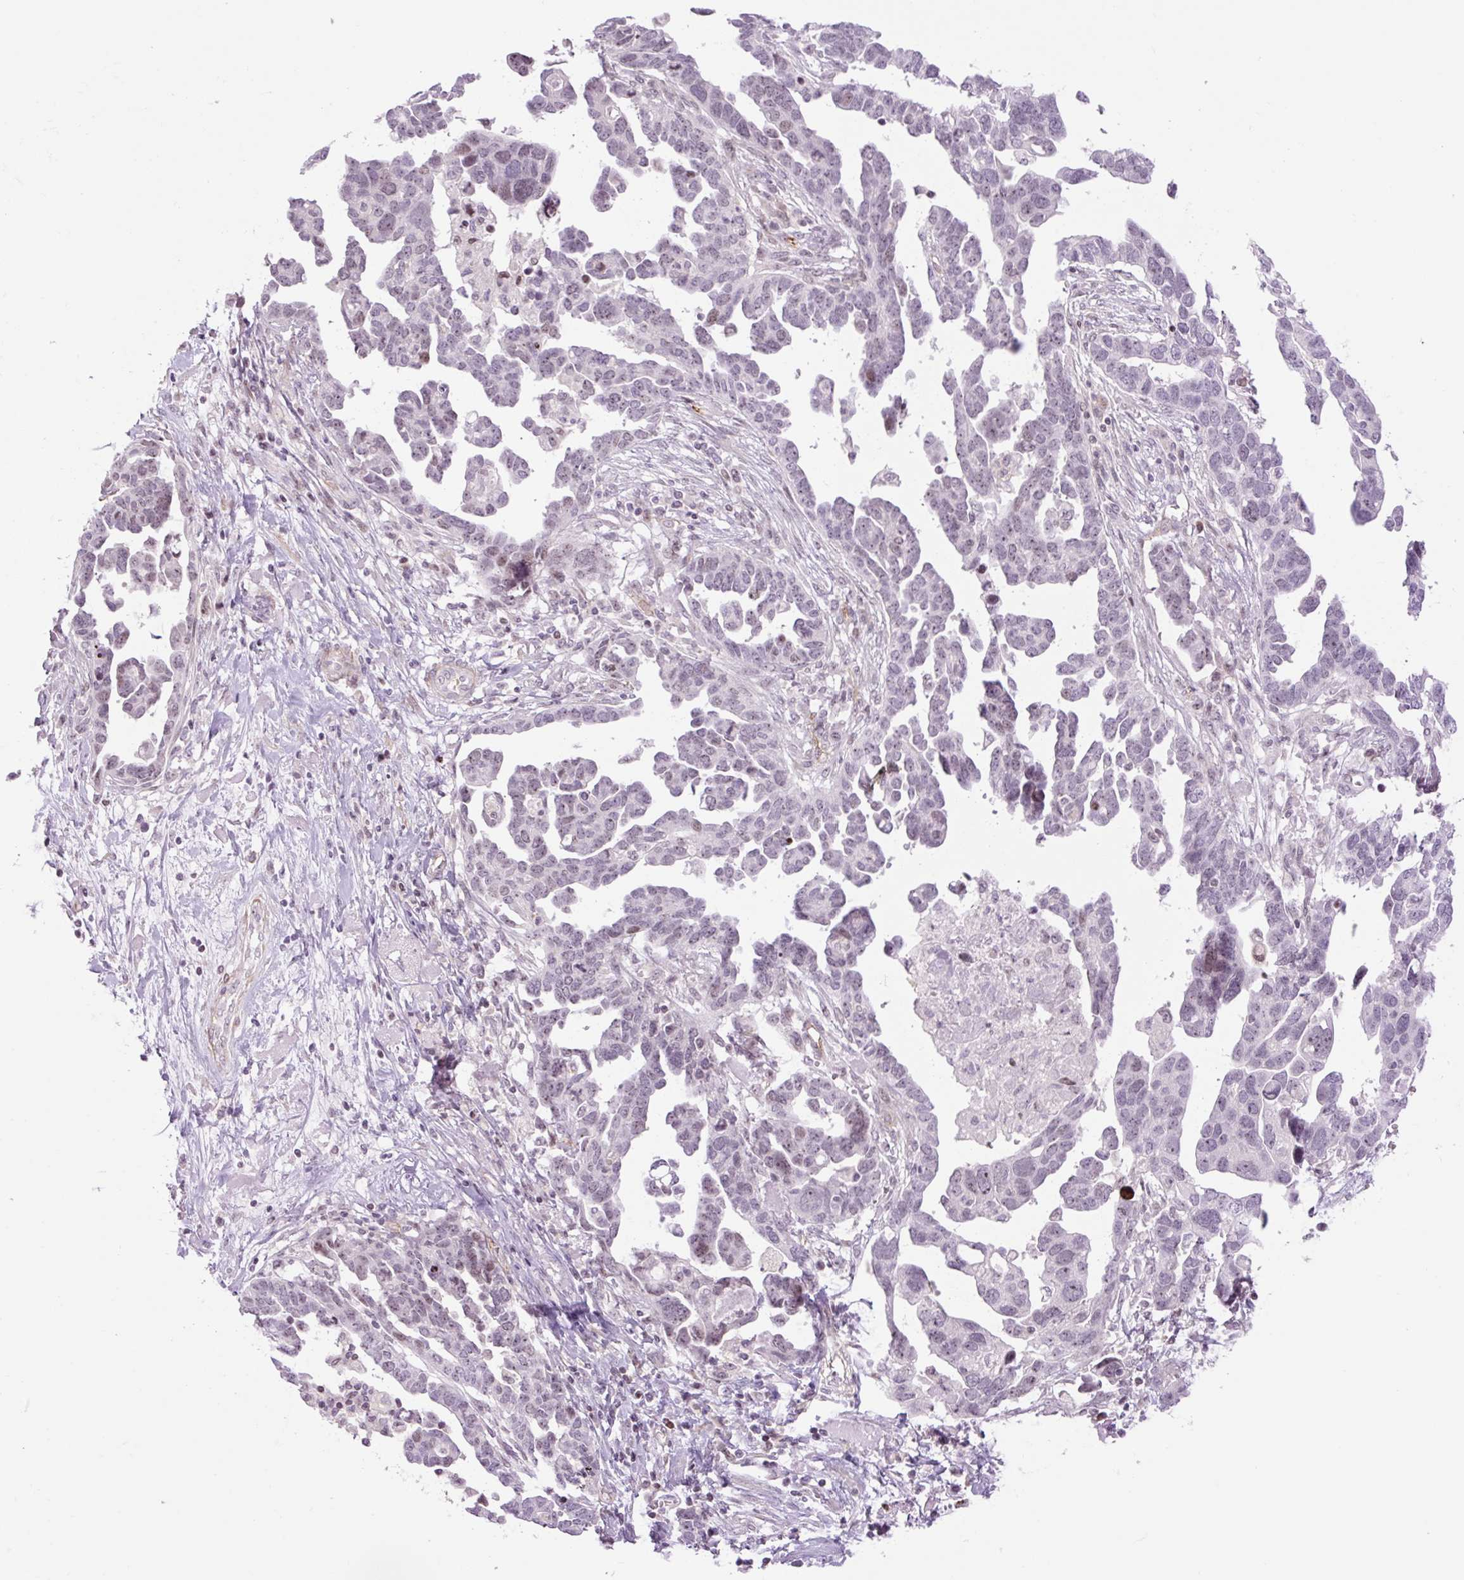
{"staining": {"intensity": "weak", "quantity": "25%-75%", "location": "nuclear"}, "tissue": "ovarian cancer", "cell_type": "Tumor cells", "image_type": "cancer", "snomed": [{"axis": "morphology", "description": "Cystadenocarcinoma, serous, NOS"}, {"axis": "topography", "description": "Ovary"}], "caption": "This is an image of IHC staining of ovarian serous cystadenocarcinoma, which shows weak expression in the nuclear of tumor cells.", "gene": "ZNF417", "patient": {"sex": "female", "age": 54}}